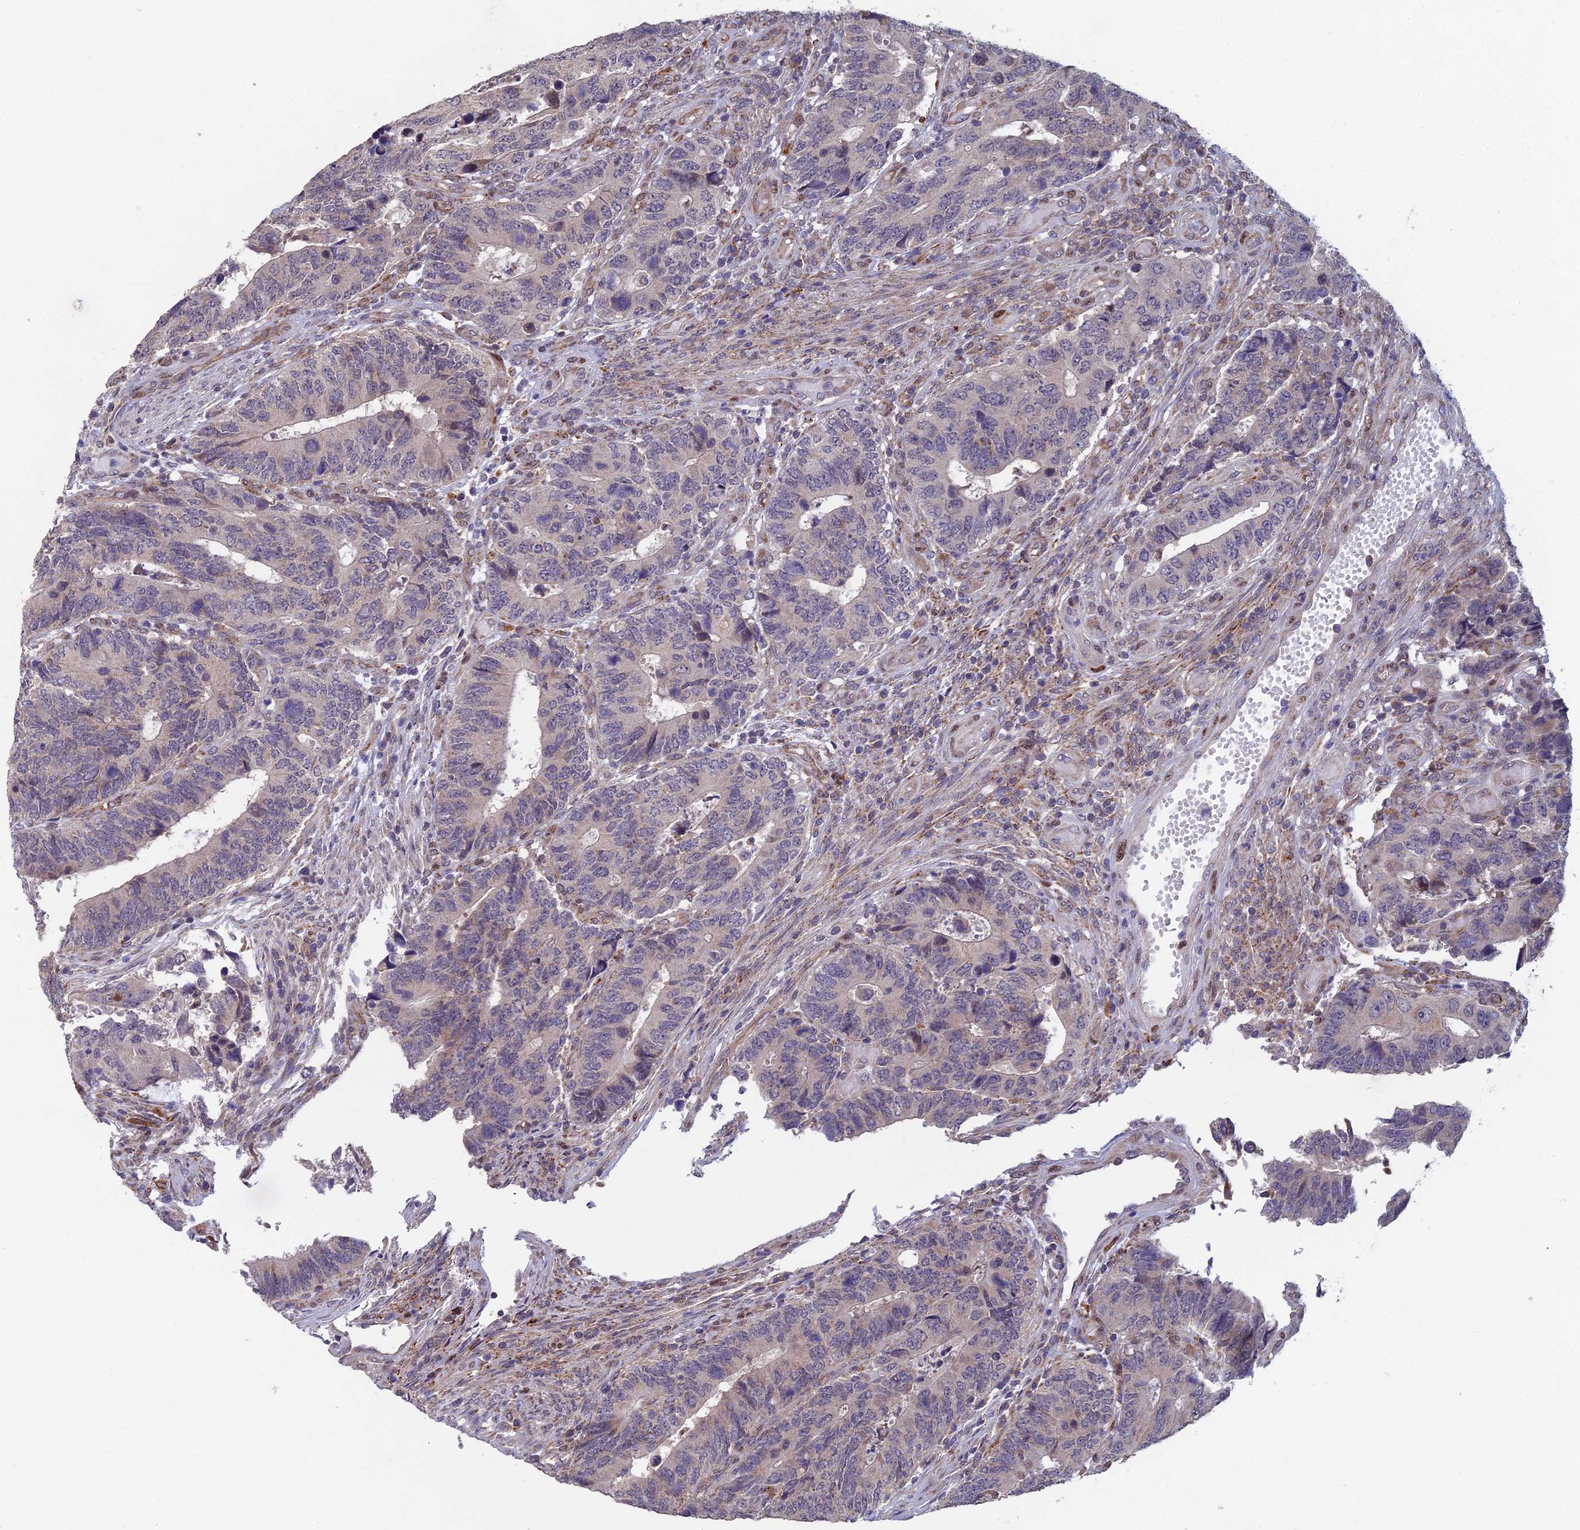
{"staining": {"intensity": "negative", "quantity": "none", "location": "none"}, "tissue": "colorectal cancer", "cell_type": "Tumor cells", "image_type": "cancer", "snomed": [{"axis": "morphology", "description": "Adenocarcinoma, NOS"}, {"axis": "topography", "description": "Colon"}], "caption": "Human colorectal cancer stained for a protein using immunohistochemistry (IHC) shows no expression in tumor cells.", "gene": "FOXS1", "patient": {"sex": "male", "age": 87}}